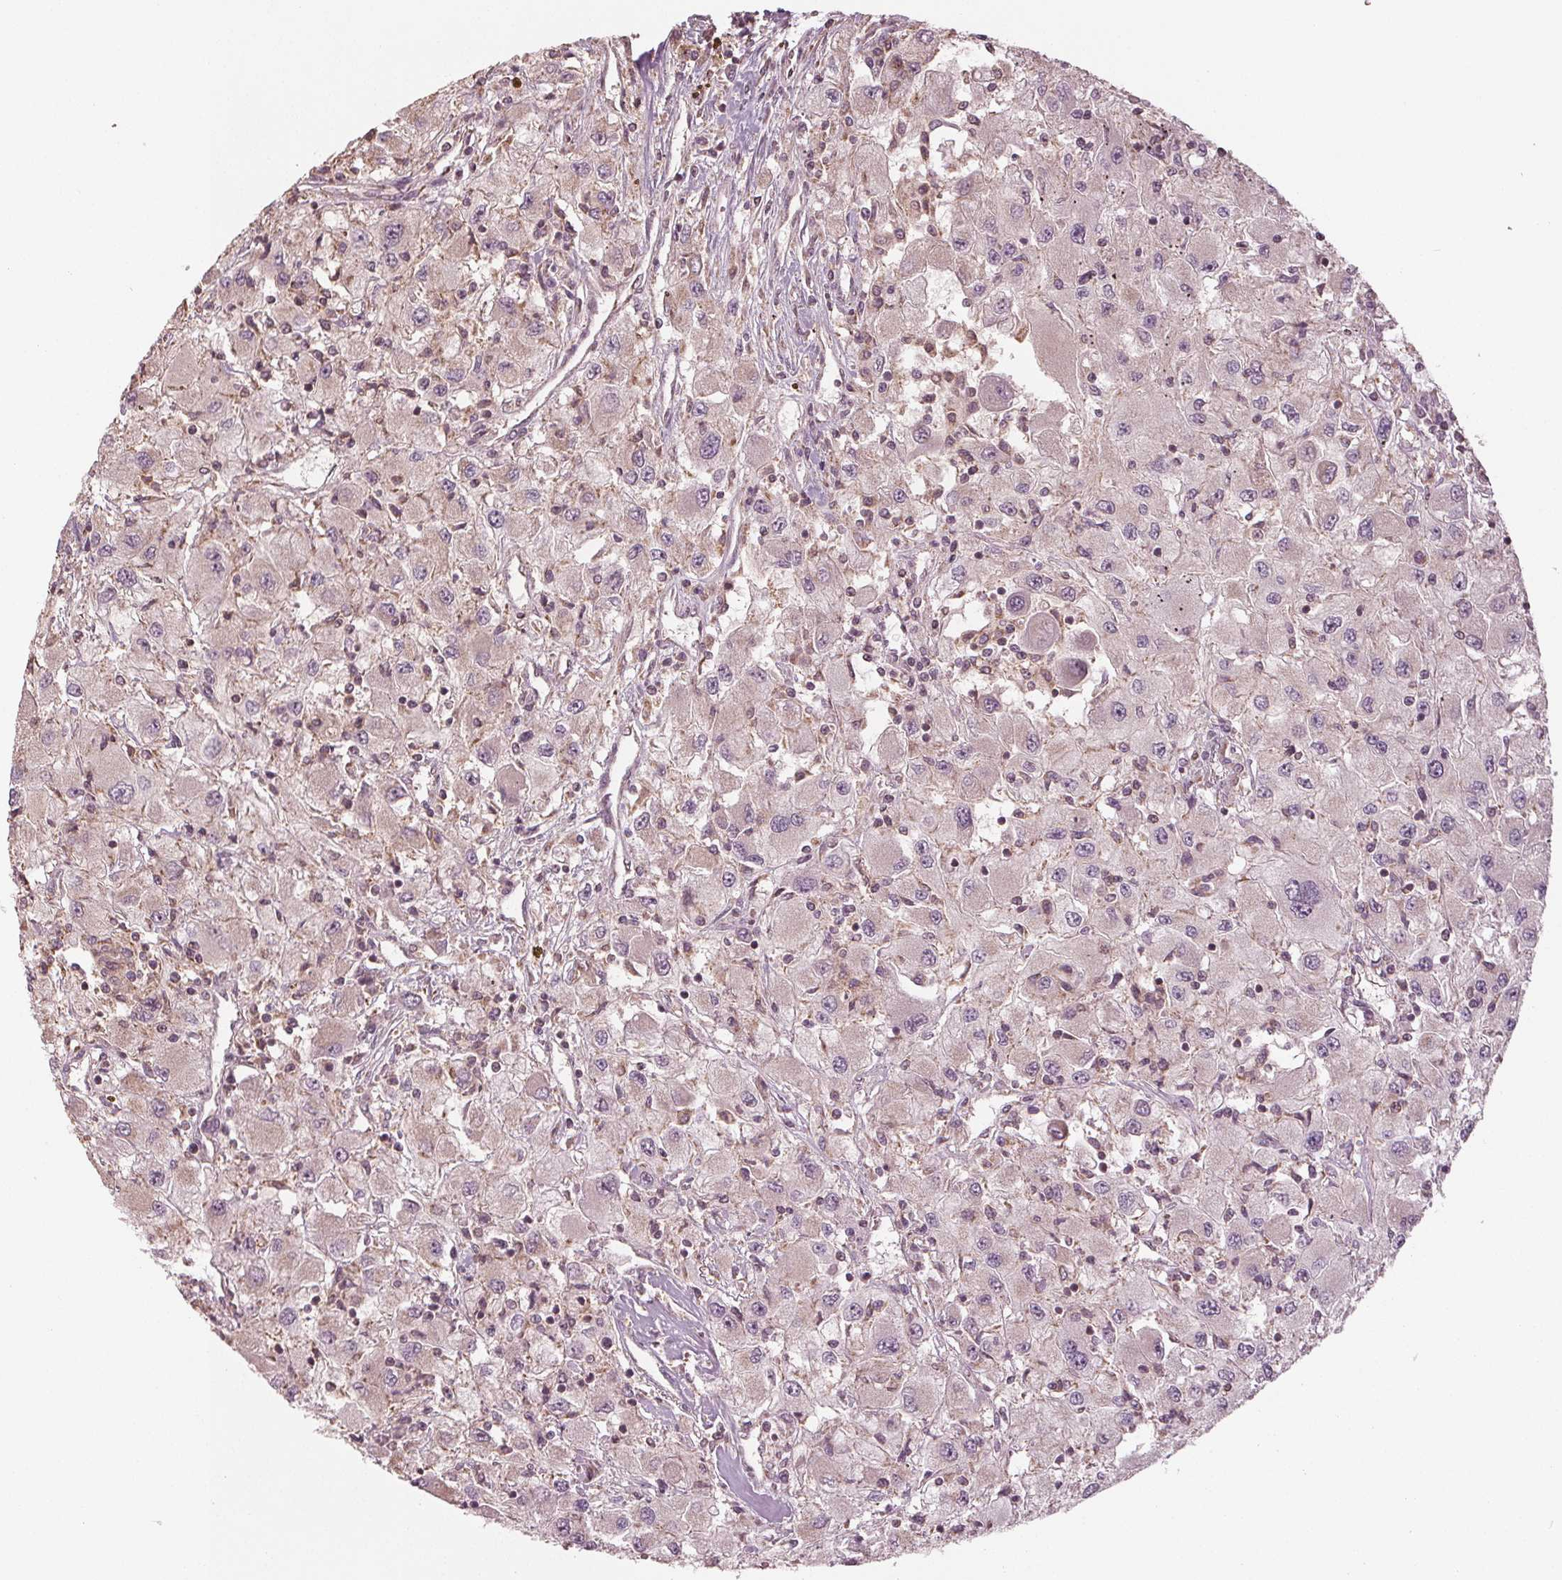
{"staining": {"intensity": "weak", "quantity": "<25%", "location": "cytoplasmic/membranous"}, "tissue": "renal cancer", "cell_type": "Tumor cells", "image_type": "cancer", "snomed": [{"axis": "morphology", "description": "Adenocarcinoma, NOS"}, {"axis": "topography", "description": "Kidney"}], "caption": "A high-resolution histopathology image shows immunohistochemistry staining of renal adenocarcinoma, which shows no significant staining in tumor cells.", "gene": "GNB2", "patient": {"sex": "female", "age": 67}}